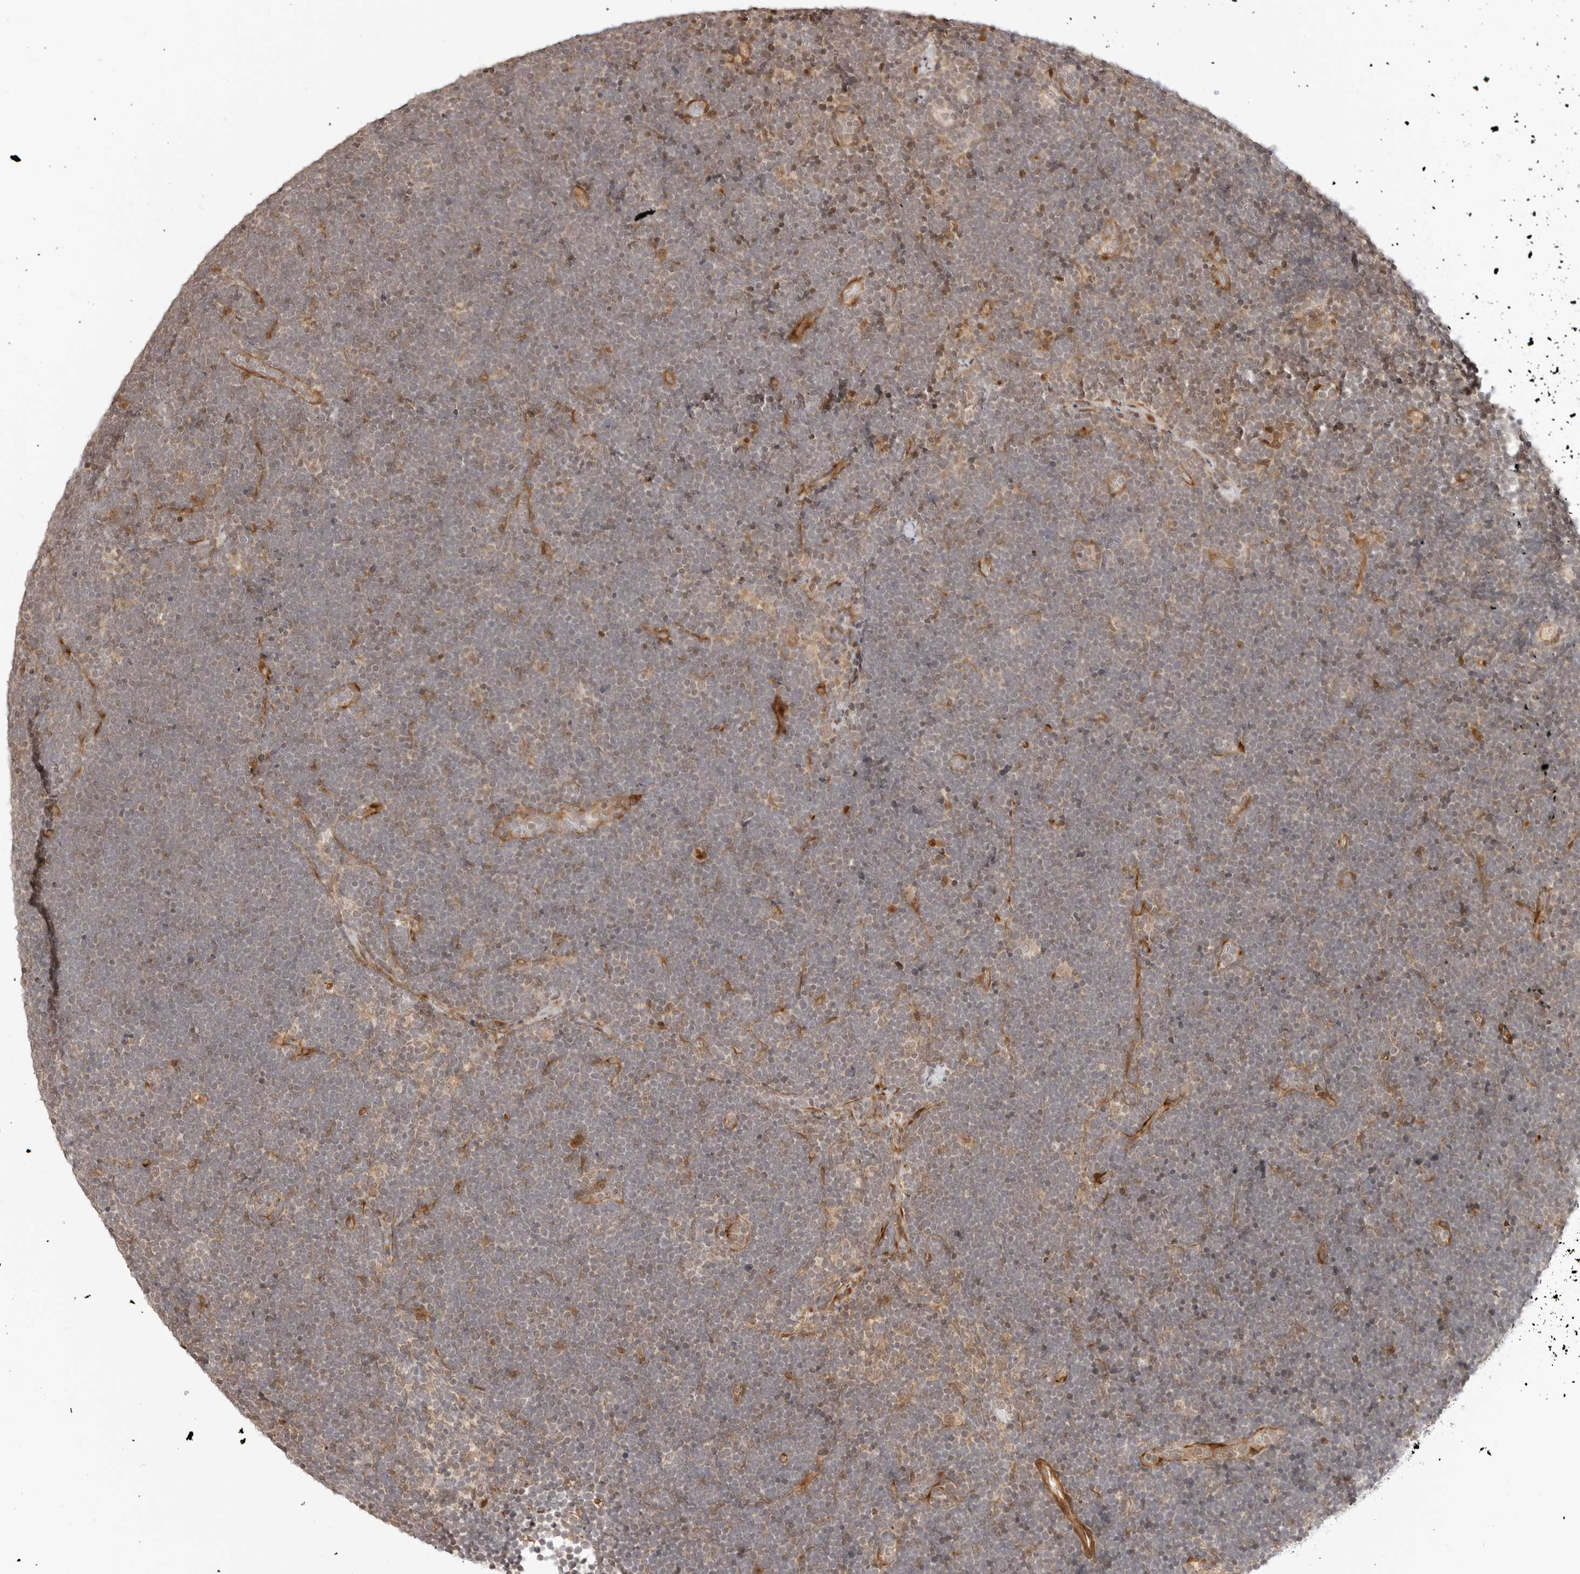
{"staining": {"intensity": "negative", "quantity": "none", "location": "none"}, "tissue": "lymphoma", "cell_type": "Tumor cells", "image_type": "cancer", "snomed": [{"axis": "morphology", "description": "Malignant lymphoma, non-Hodgkin's type, High grade"}, {"axis": "topography", "description": "Lymph node"}], "caption": "An immunohistochemistry (IHC) image of lymphoma is shown. There is no staining in tumor cells of lymphoma. (DAB IHC visualized using brightfield microscopy, high magnification).", "gene": "GEM", "patient": {"sex": "male", "age": 13}}